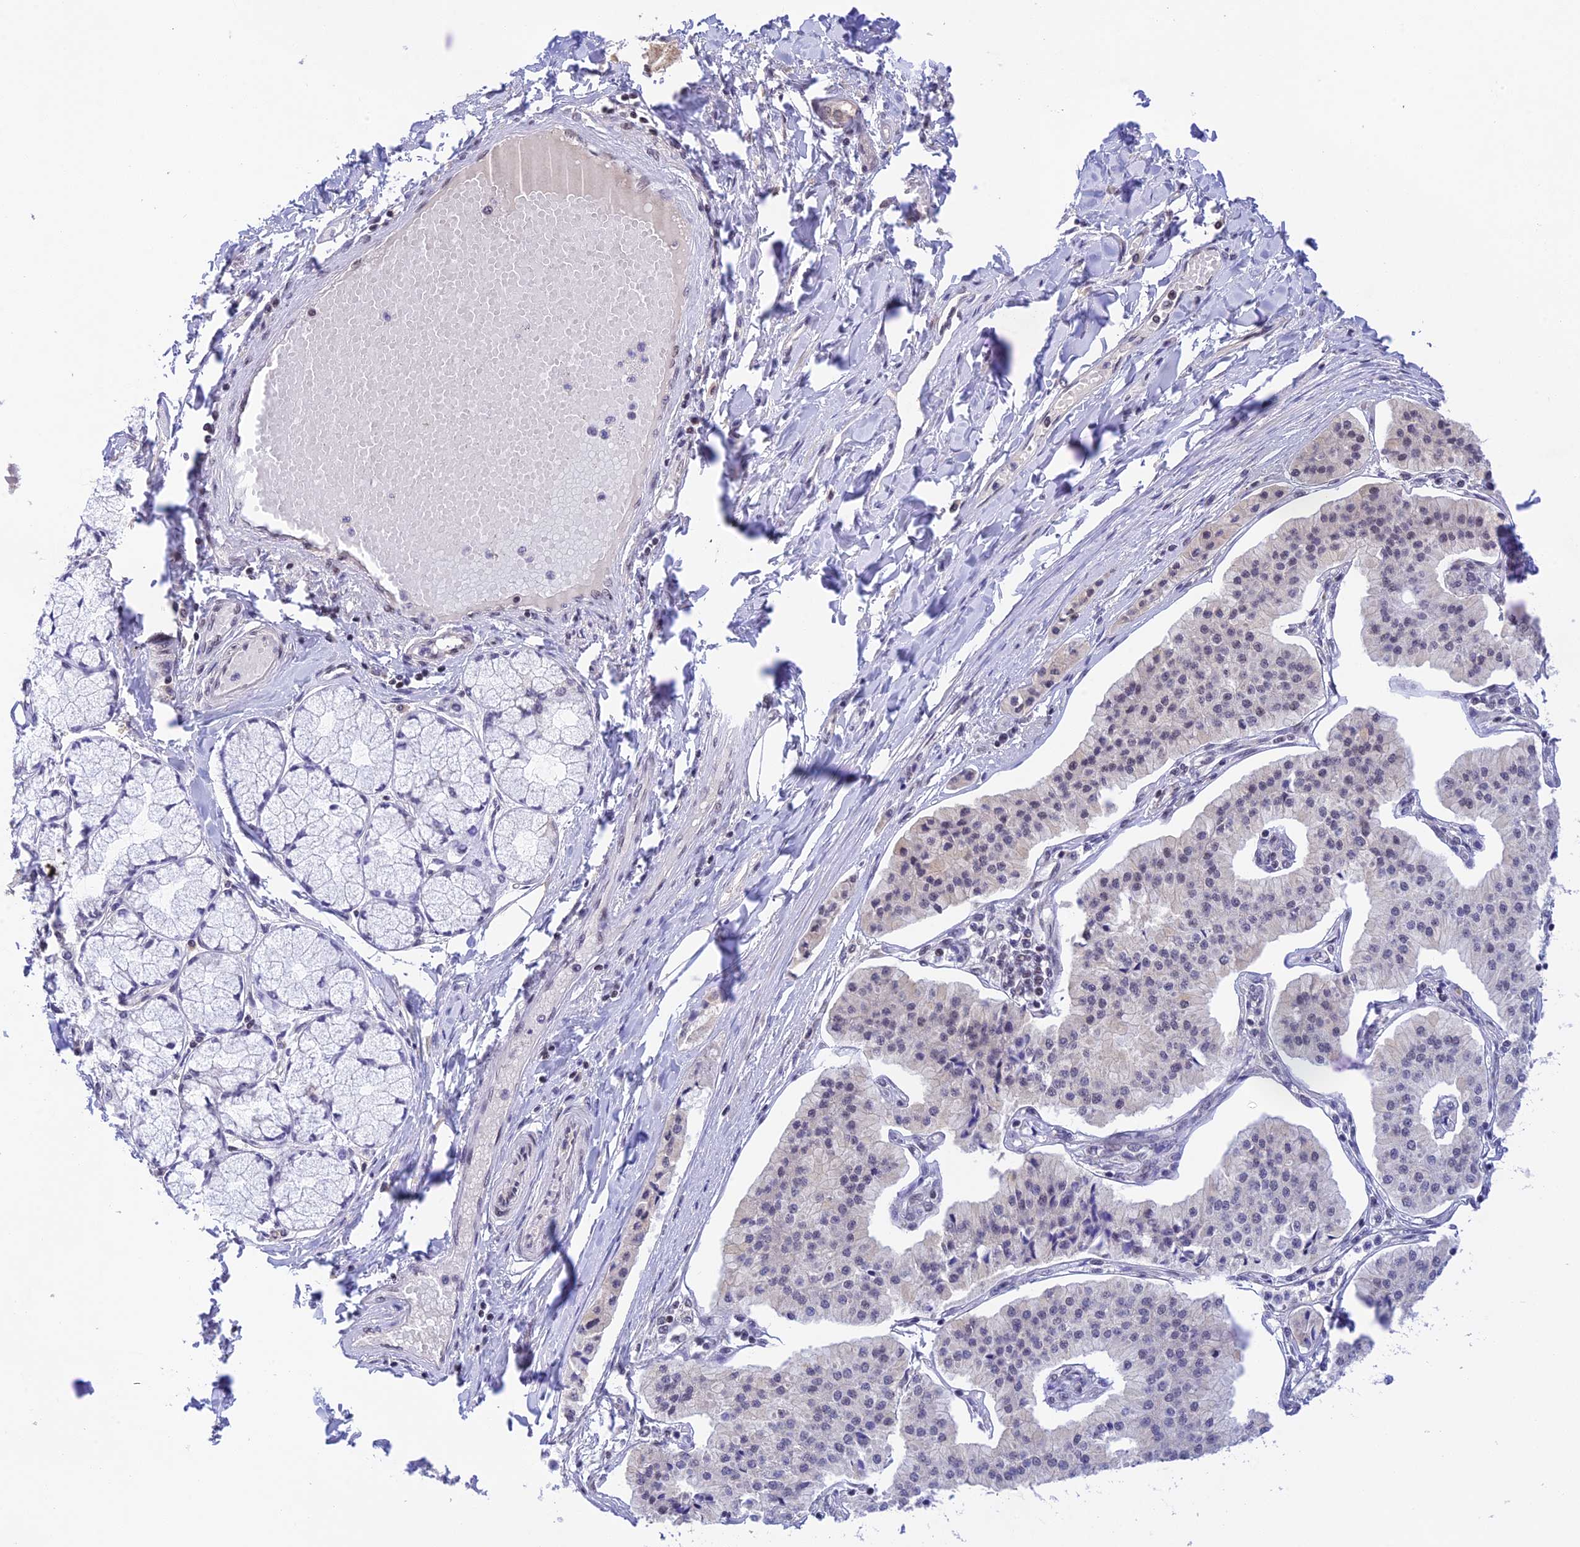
{"staining": {"intensity": "negative", "quantity": "none", "location": "none"}, "tissue": "pancreatic cancer", "cell_type": "Tumor cells", "image_type": "cancer", "snomed": [{"axis": "morphology", "description": "Adenocarcinoma, NOS"}, {"axis": "topography", "description": "Pancreas"}], "caption": "Photomicrograph shows no protein positivity in tumor cells of adenocarcinoma (pancreatic) tissue.", "gene": "THAP11", "patient": {"sex": "female", "age": 50}}